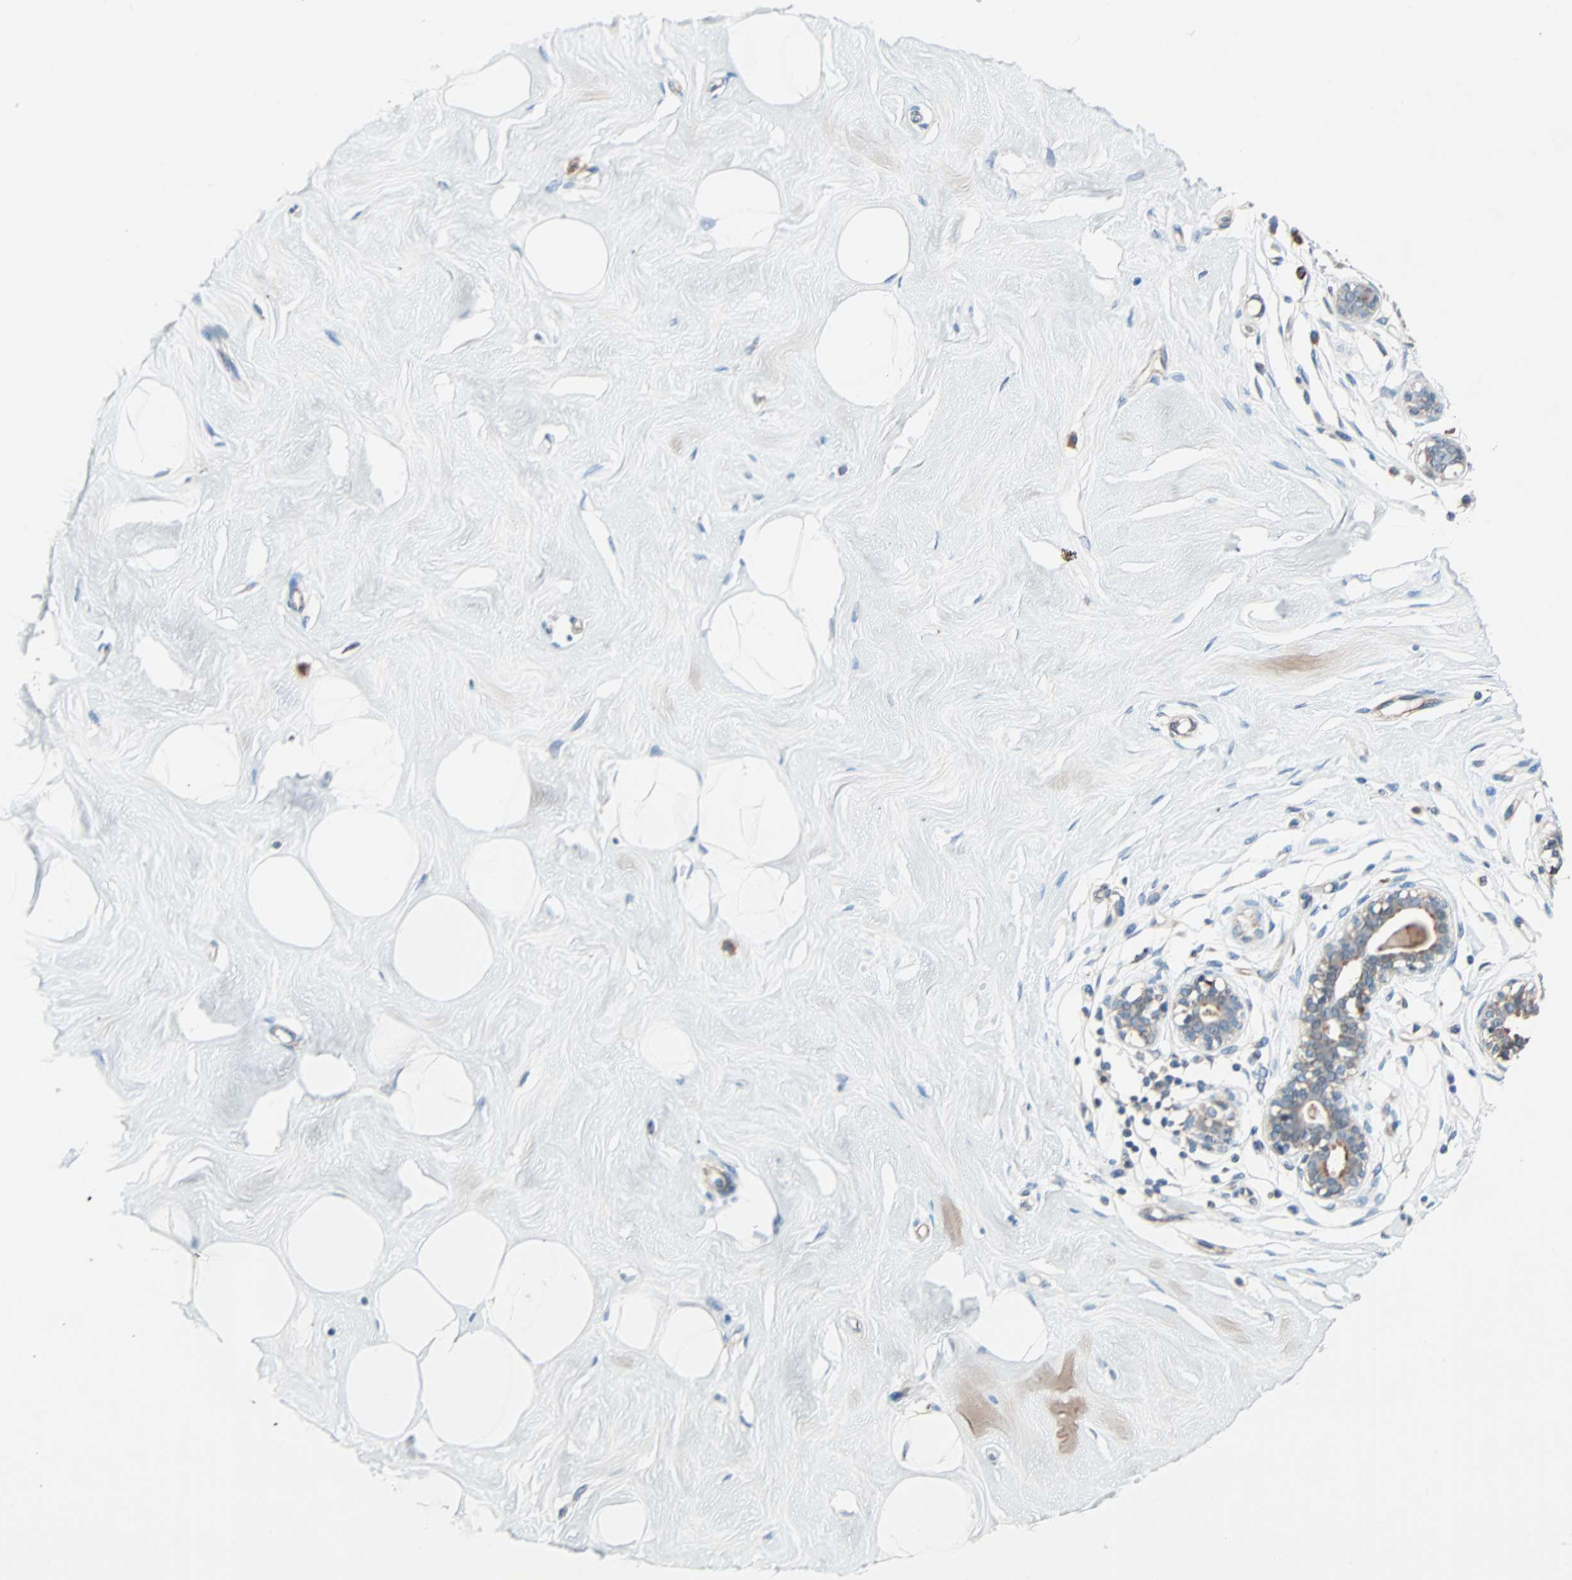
{"staining": {"intensity": "negative", "quantity": "none", "location": "none"}, "tissue": "breast", "cell_type": "Adipocytes", "image_type": "normal", "snomed": [{"axis": "morphology", "description": "Normal tissue, NOS"}, {"axis": "topography", "description": "Breast"}], "caption": "This is an IHC photomicrograph of normal human breast. There is no expression in adipocytes.", "gene": "PHYH", "patient": {"sex": "female", "age": 23}}